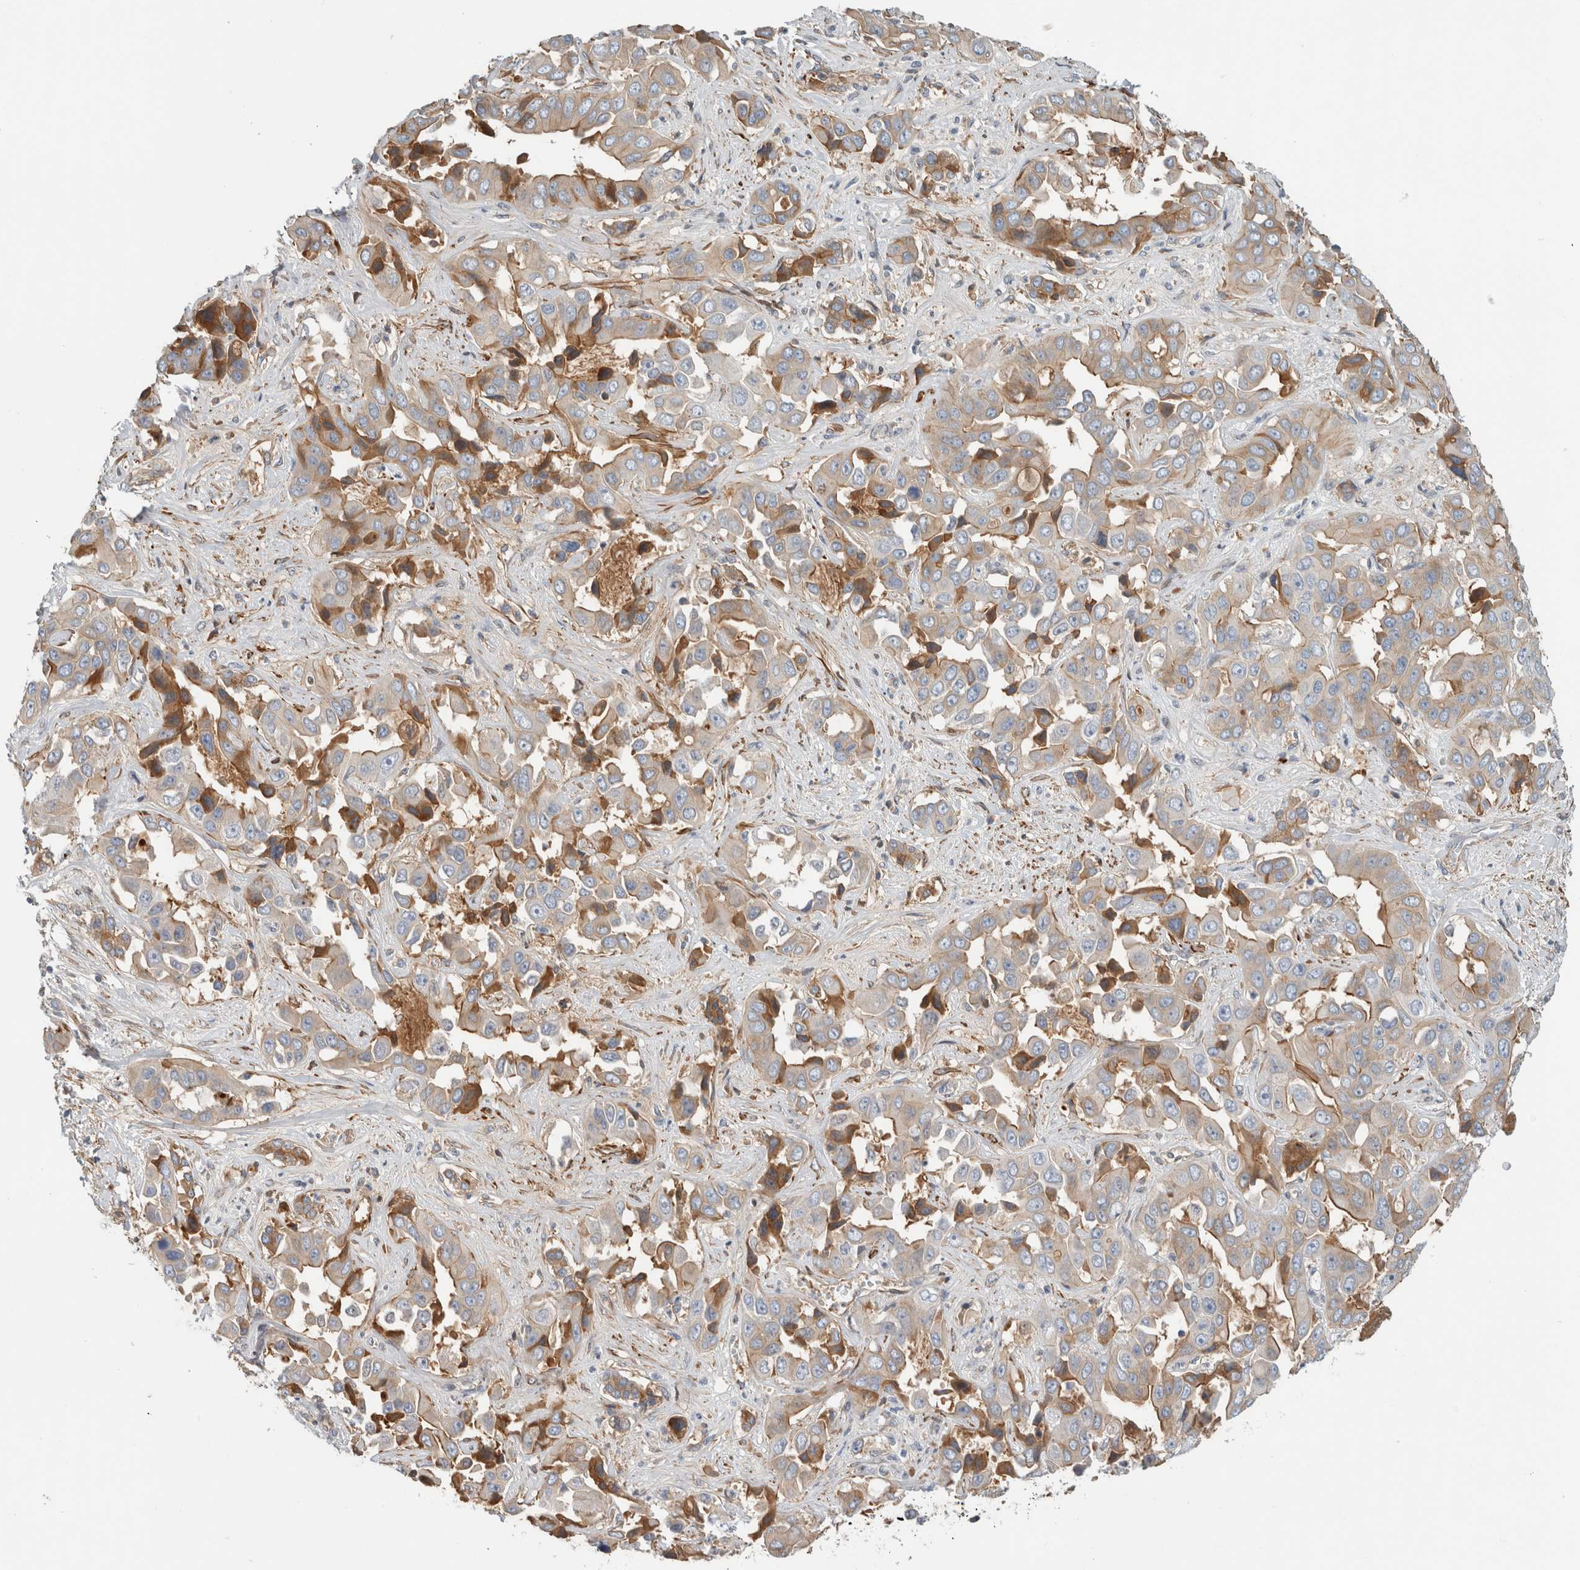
{"staining": {"intensity": "moderate", "quantity": "<25%", "location": "cytoplasmic/membranous"}, "tissue": "liver cancer", "cell_type": "Tumor cells", "image_type": "cancer", "snomed": [{"axis": "morphology", "description": "Cholangiocarcinoma"}, {"axis": "topography", "description": "Liver"}], "caption": "Approximately <25% of tumor cells in human liver cholangiocarcinoma reveal moderate cytoplasmic/membranous protein expression as visualized by brown immunohistochemical staining.", "gene": "CFI", "patient": {"sex": "female", "age": 52}}